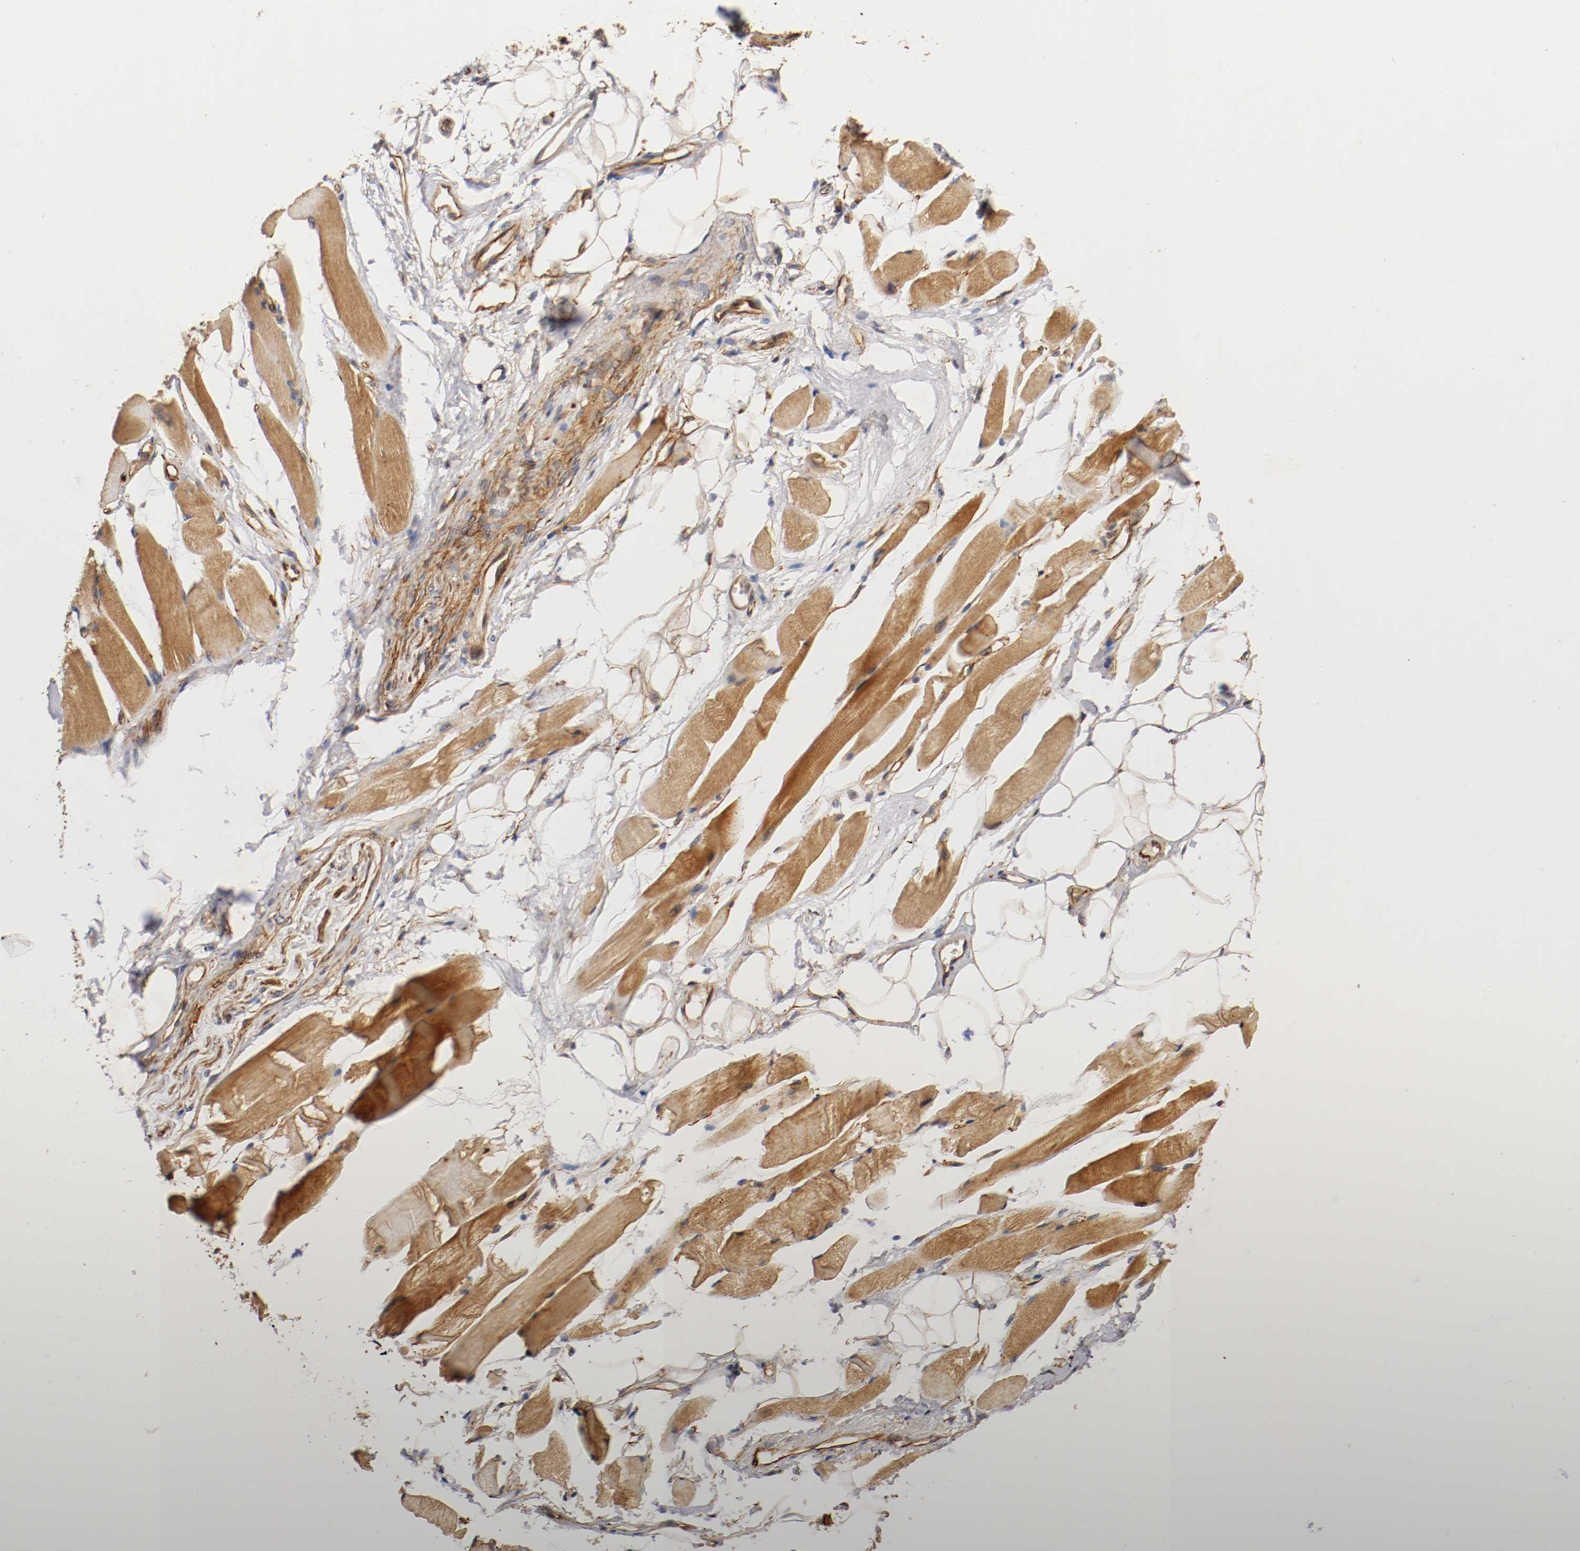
{"staining": {"intensity": "moderate", "quantity": ">75%", "location": "cytoplasmic/membranous"}, "tissue": "skeletal muscle", "cell_type": "Myocytes", "image_type": "normal", "snomed": [{"axis": "morphology", "description": "Normal tissue, NOS"}, {"axis": "topography", "description": "Skeletal muscle"}, {"axis": "topography", "description": "Peripheral nerve tissue"}], "caption": "A histopathology image showing moderate cytoplasmic/membranous positivity in approximately >75% of myocytes in benign skeletal muscle, as visualized by brown immunohistochemical staining.", "gene": "TYK2", "patient": {"sex": "female", "age": 84}}